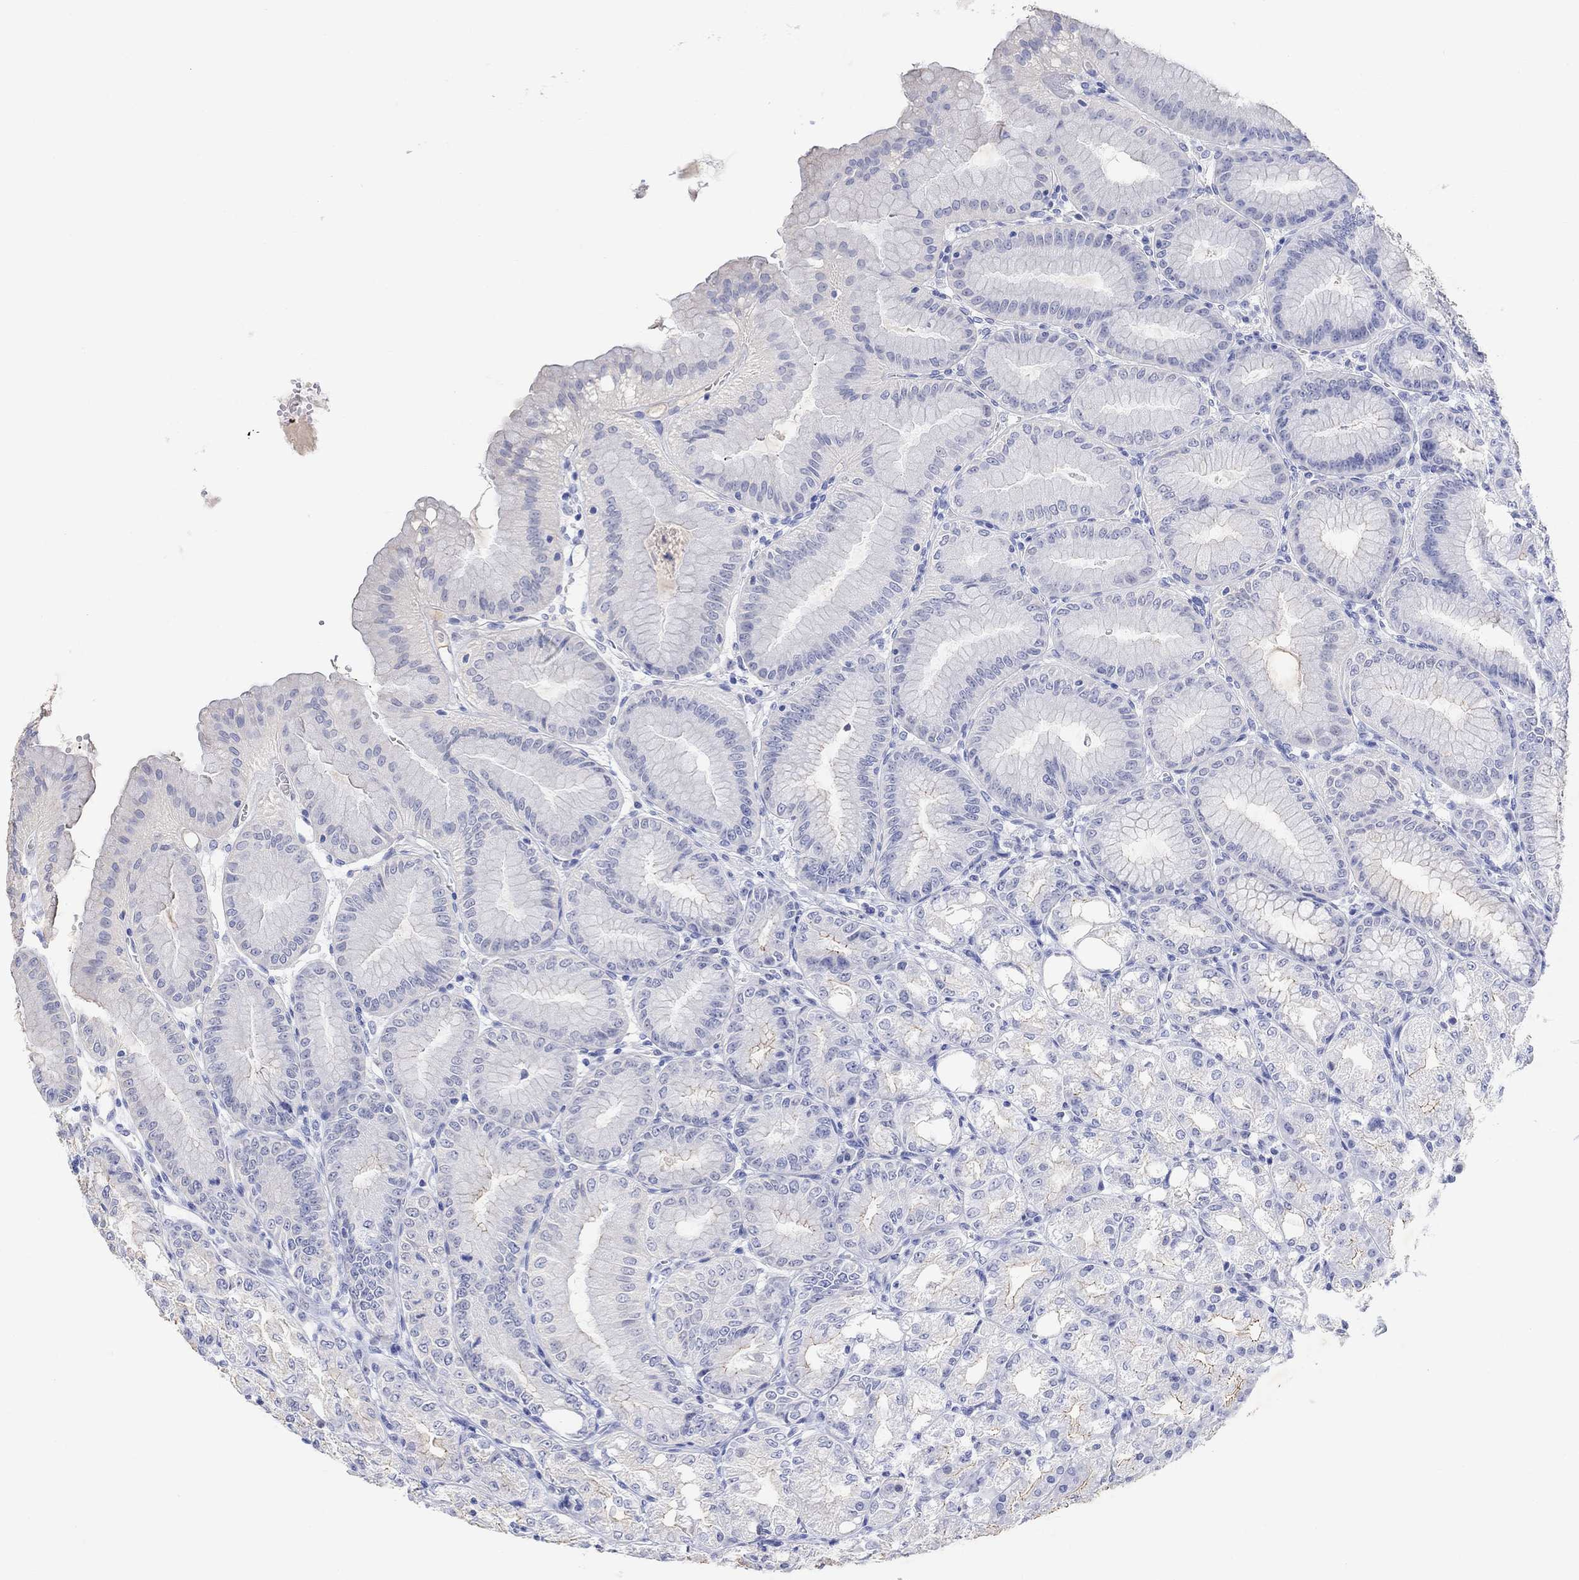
{"staining": {"intensity": "moderate", "quantity": "<25%", "location": "cytoplasmic/membranous"}, "tissue": "stomach", "cell_type": "Glandular cells", "image_type": "normal", "snomed": [{"axis": "morphology", "description": "Normal tissue, NOS"}, {"axis": "topography", "description": "Stomach"}], "caption": "Stomach stained for a protein displays moderate cytoplasmic/membranous positivity in glandular cells. Nuclei are stained in blue.", "gene": "TYR", "patient": {"sex": "male", "age": 71}}